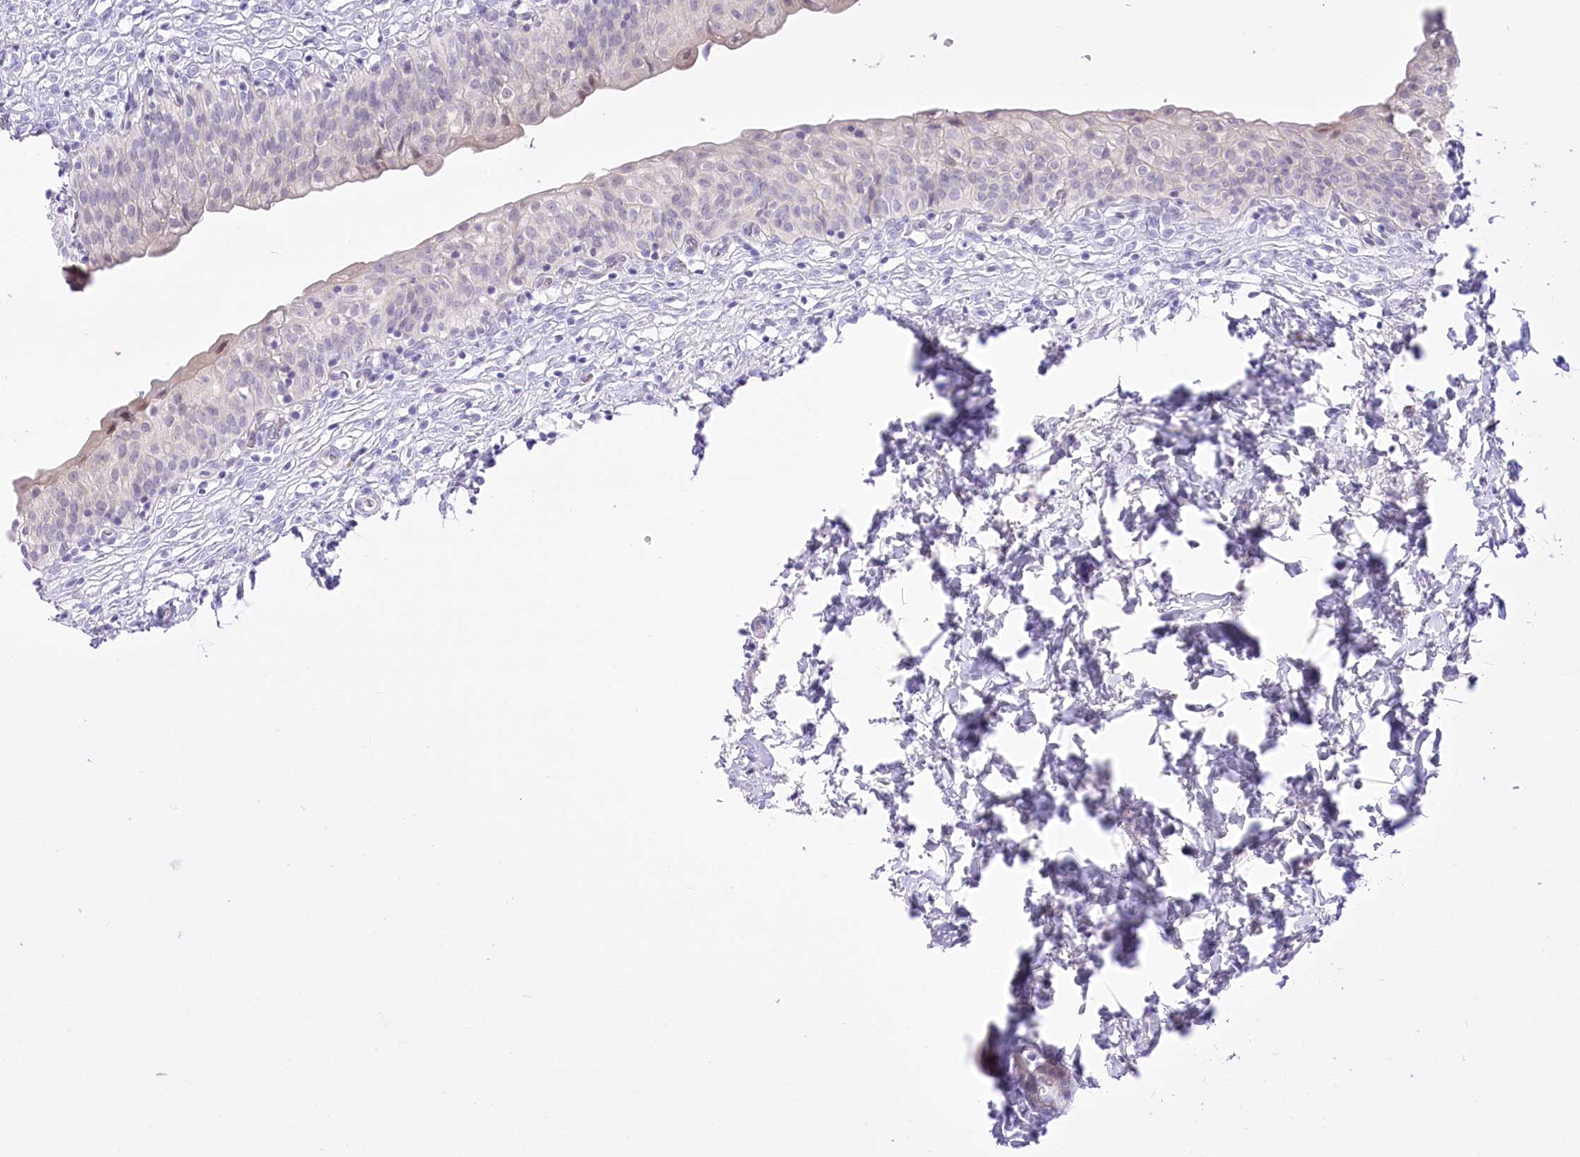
{"staining": {"intensity": "negative", "quantity": "none", "location": "none"}, "tissue": "urinary bladder", "cell_type": "Urothelial cells", "image_type": "normal", "snomed": [{"axis": "morphology", "description": "Normal tissue, NOS"}, {"axis": "topography", "description": "Urinary bladder"}], "caption": "IHC of normal urinary bladder shows no staining in urothelial cells. The staining was performed using DAB (3,3'-diaminobenzidine) to visualize the protein expression in brown, while the nuclei were stained in blue with hematoxylin (Magnification: 20x).", "gene": "BEND7", "patient": {"sex": "male", "age": 55}}